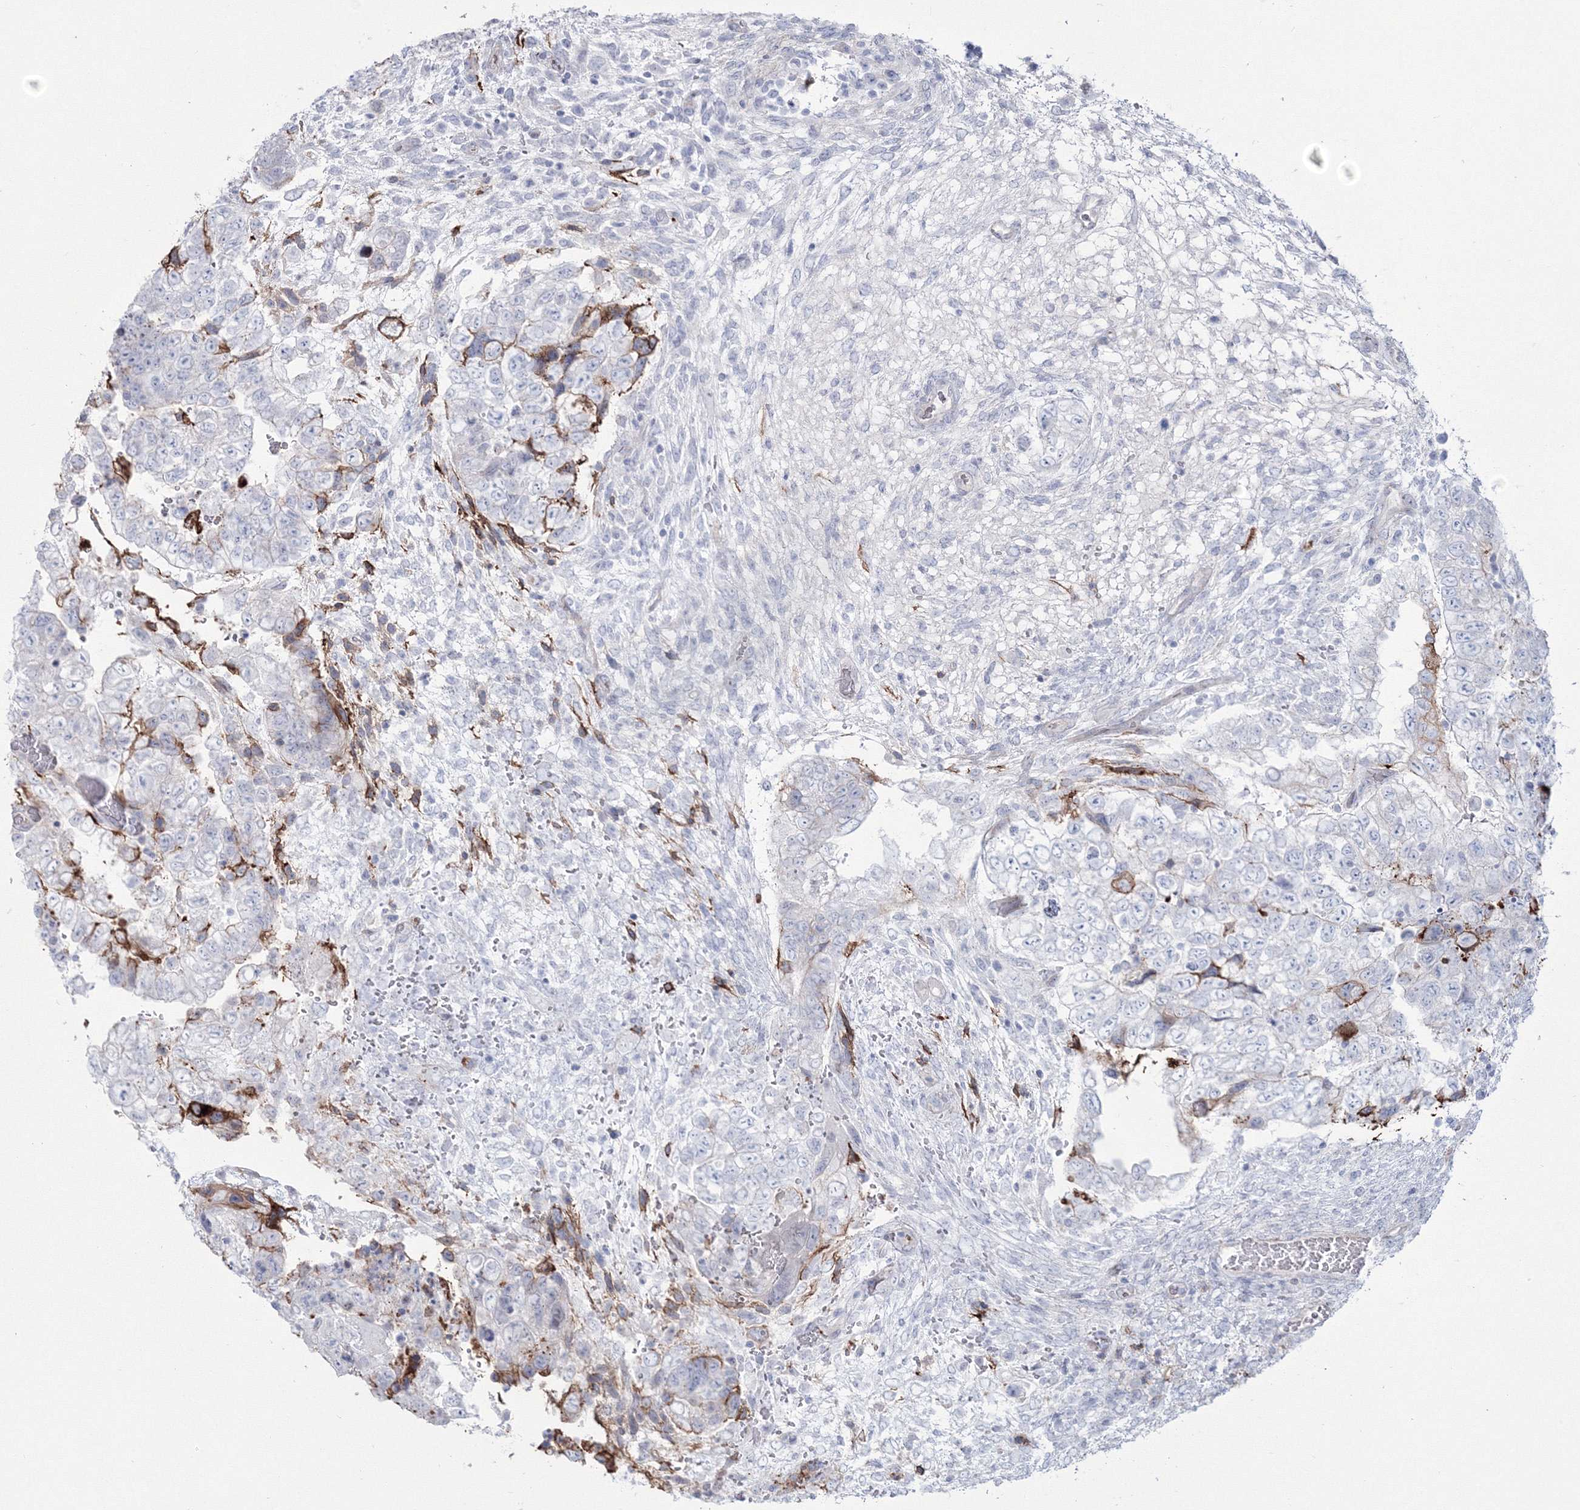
{"staining": {"intensity": "negative", "quantity": "none", "location": "none"}, "tissue": "testis cancer", "cell_type": "Tumor cells", "image_type": "cancer", "snomed": [{"axis": "morphology", "description": "Carcinoma, Embryonal, NOS"}, {"axis": "topography", "description": "Testis"}], "caption": "Immunohistochemical staining of human testis embryonal carcinoma shows no significant expression in tumor cells.", "gene": "HYAL2", "patient": {"sex": "male", "age": 37}}